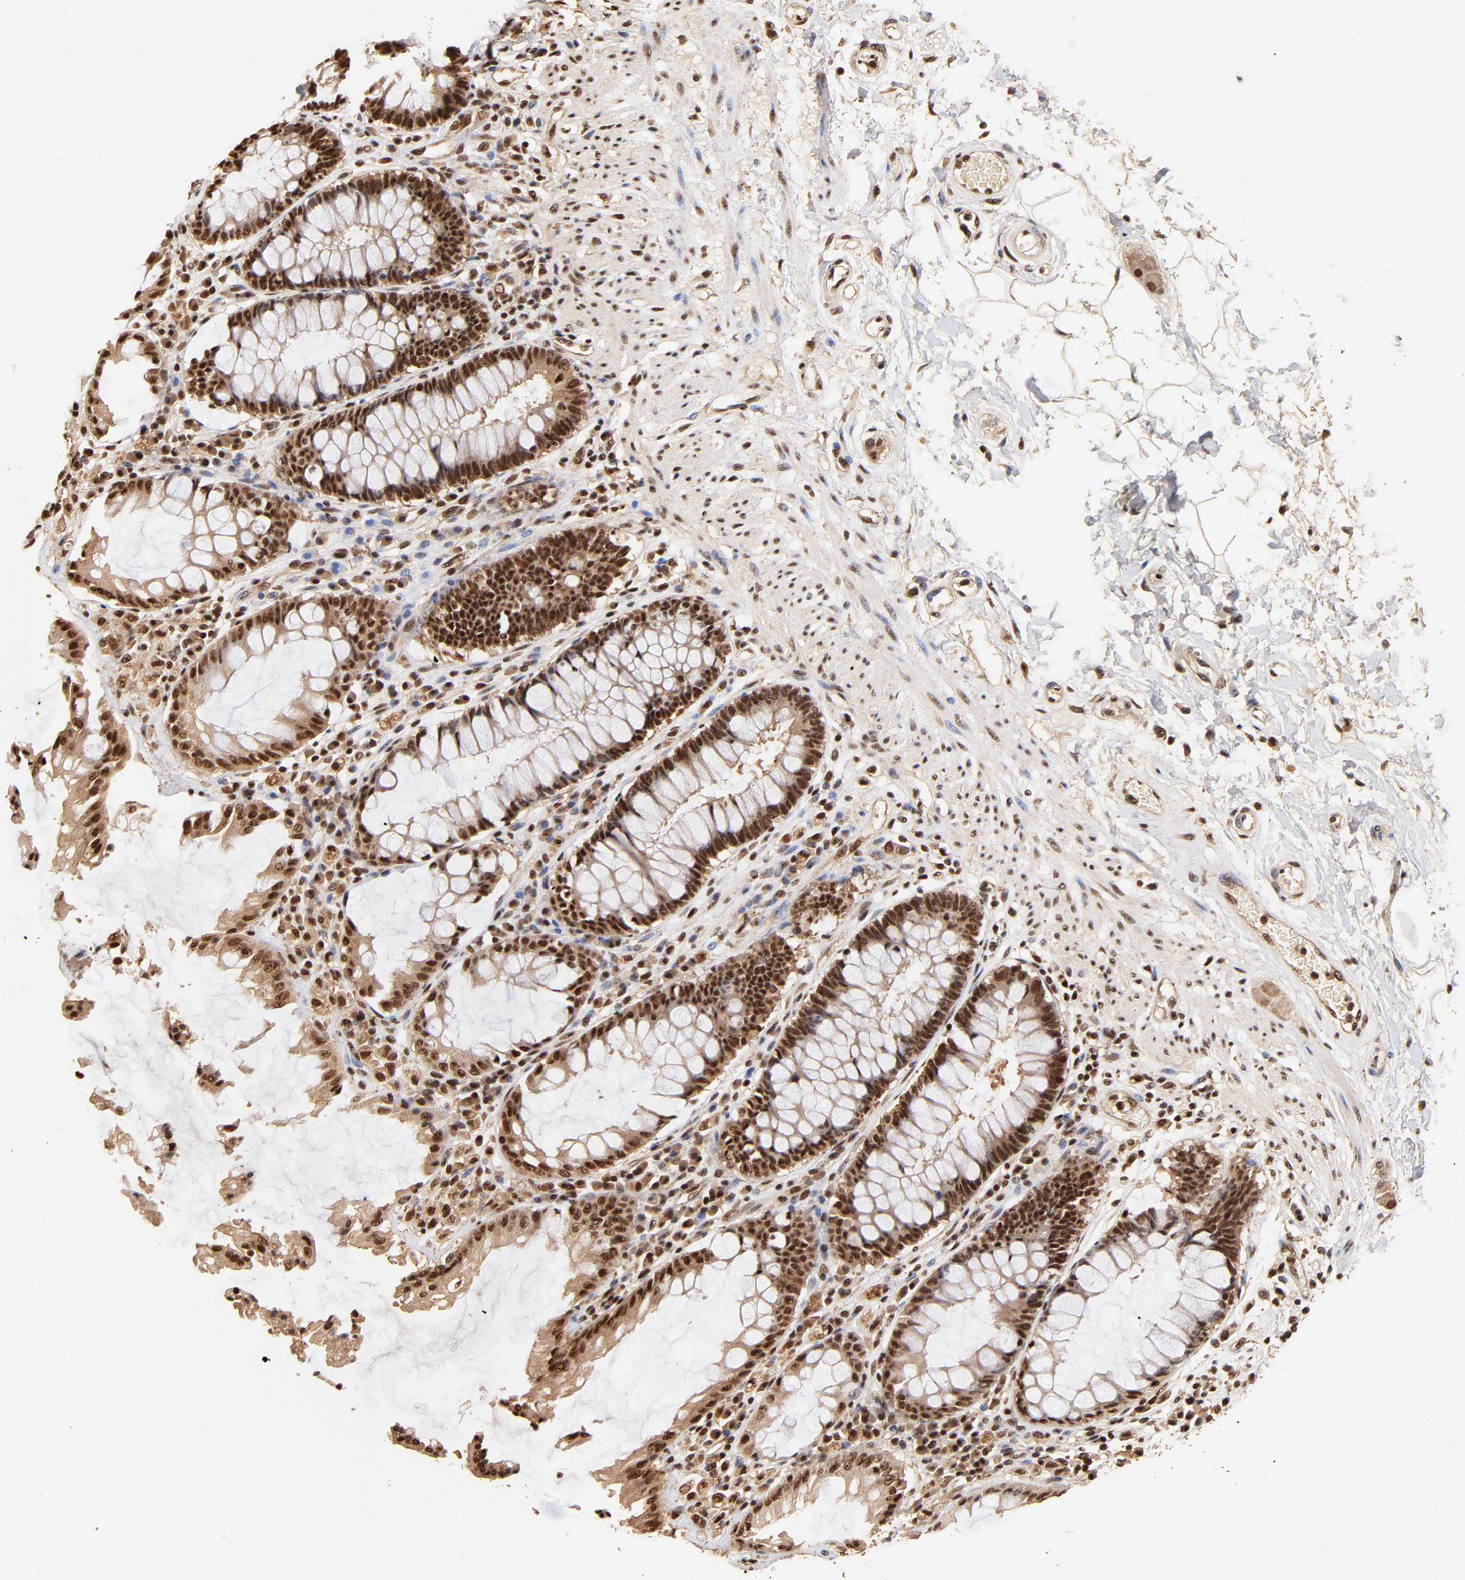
{"staining": {"intensity": "strong", "quantity": ">75%", "location": "cytoplasmic/membranous,nuclear"}, "tissue": "rectum", "cell_type": "Glandular cells", "image_type": "normal", "snomed": [{"axis": "morphology", "description": "Normal tissue, NOS"}, {"axis": "topography", "description": "Rectum"}], "caption": "Glandular cells reveal high levels of strong cytoplasmic/membranous,nuclear expression in approximately >75% of cells in benign human rectum. (IHC, brightfield microscopy, high magnification).", "gene": "MED12", "patient": {"sex": "female", "age": 46}}